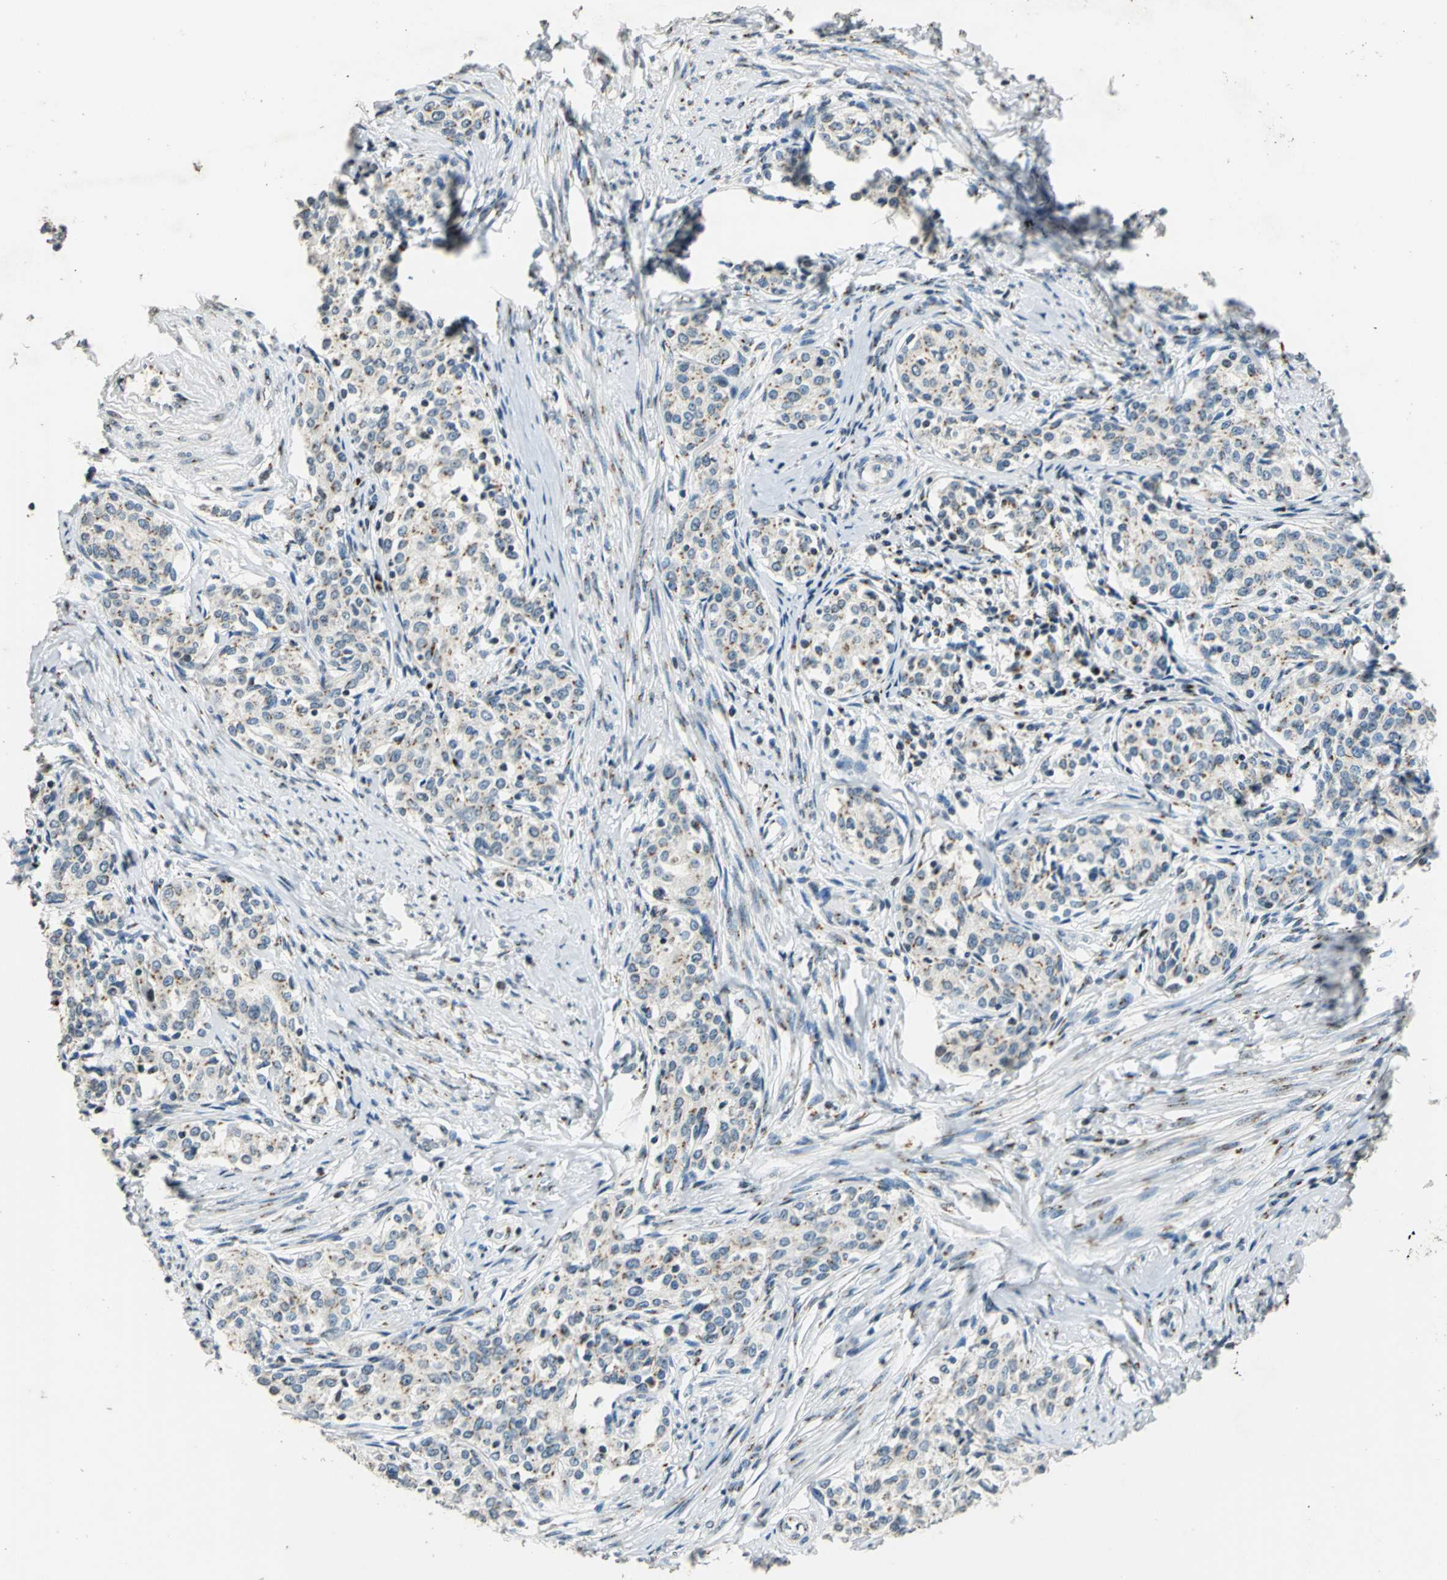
{"staining": {"intensity": "weak", "quantity": "25%-75%", "location": "cytoplasmic/membranous"}, "tissue": "cervical cancer", "cell_type": "Tumor cells", "image_type": "cancer", "snomed": [{"axis": "morphology", "description": "Squamous cell carcinoma, NOS"}, {"axis": "morphology", "description": "Adenocarcinoma, NOS"}, {"axis": "topography", "description": "Cervix"}], "caption": "A histopathology image showing weak cytoplasmic/membranous staining in about 25%-75% of tumor cells in cervical squamous cell carcinoma, as visualized by brown immunohistochemical staining.", "gene": "TMEM115", "patient": {"sex": "female", "age": 52}}